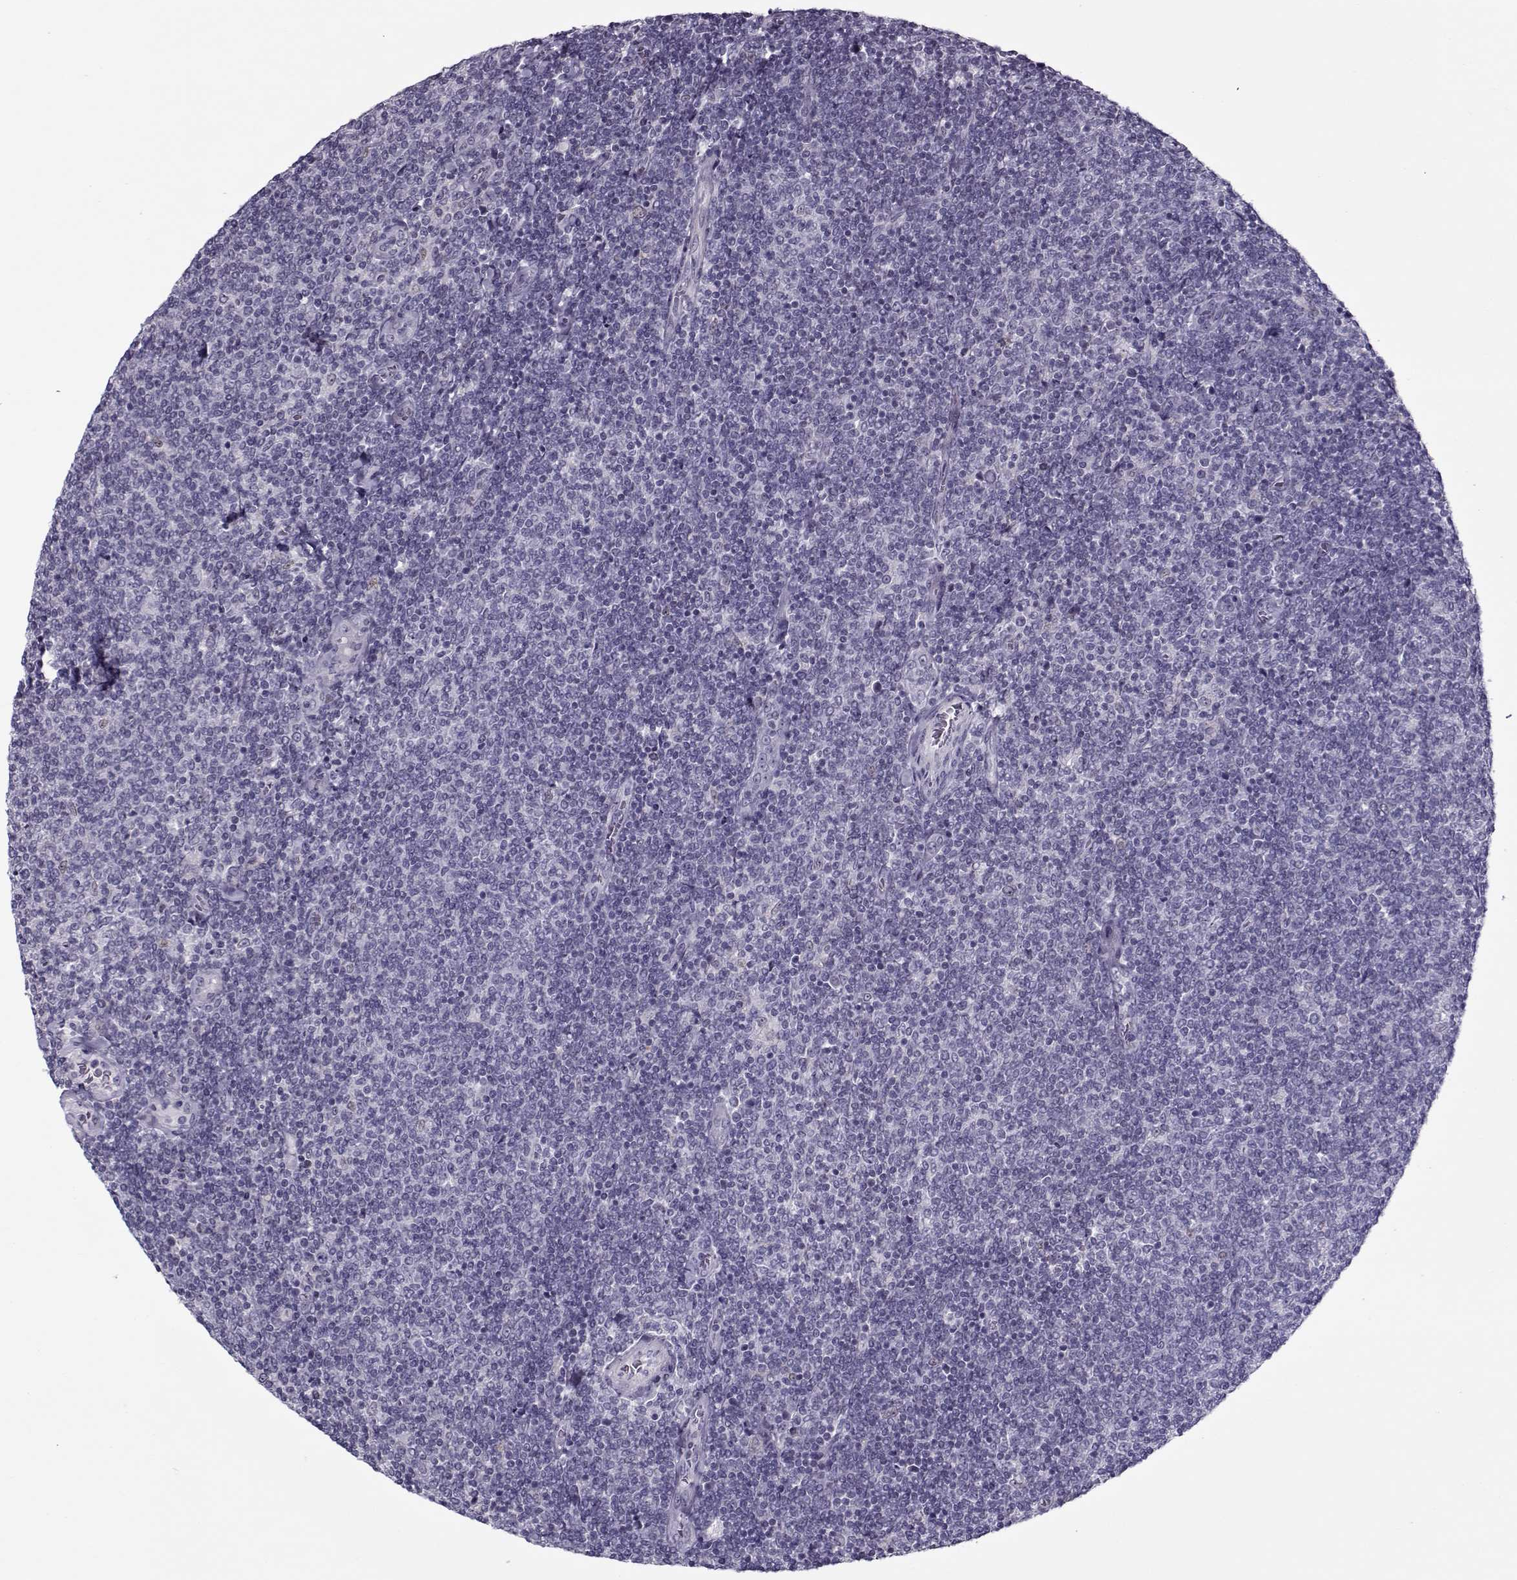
{"staining": {"intensity": "negative", "quantity": "none", "location": "none"}, "tissue": "lymphoma", "cell_type": "Tumor cells", "image_type": "cancer", "snomed": [{"axis": "morphology", "description": "Malignant lymphoma, non-Hodgkin's type, Low grade"}, {"axis": "topography", "description": "Lymph node"}], "caption": "Immunohistochemistry (IHC) image of human low-grade malignant lymphoma, non-Hodgkin's type stained for a protein (brown), which displays no positivity in tumor cells. (Immunohistochemistry (IHC), brightfield microscopy, high magnification).", "gene": "CIBAR1", "patient": {"sex": "male", "age": 52}}